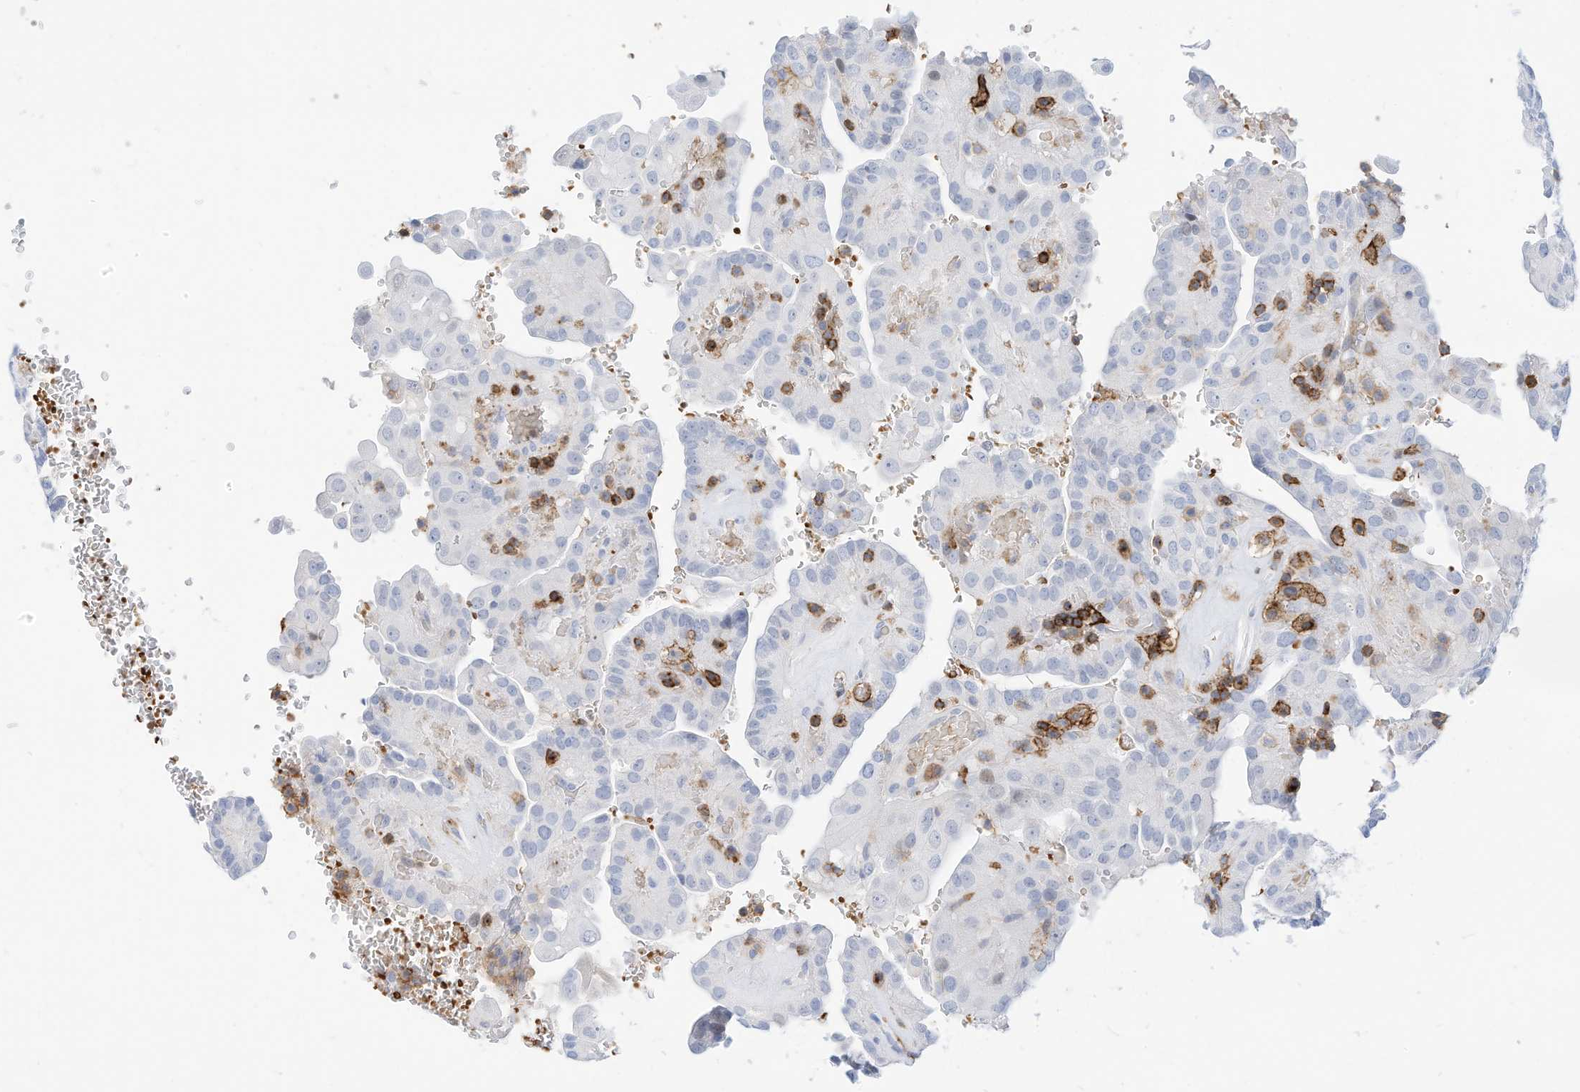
{"staining": {"intensity": "negative", "quantity": "none", "location": "none"}, "tissue": "thyroid cancer", "cell_type": "Tumor cells", "image_type": "cancer", "snomed": [{"axis": "morphology", "description": "Papillary adenocarcinoma, NOS"}, {"axis": "topography", "description": "Thyroid gland"}], "caption": "IHC histopathology image of neoplastic tissue: thyroid cancer stained with DAB displays no significant protein staining in tumor cells.", "gene": "TXNDC9", "patient": {"sex": "male", "age": 77}}